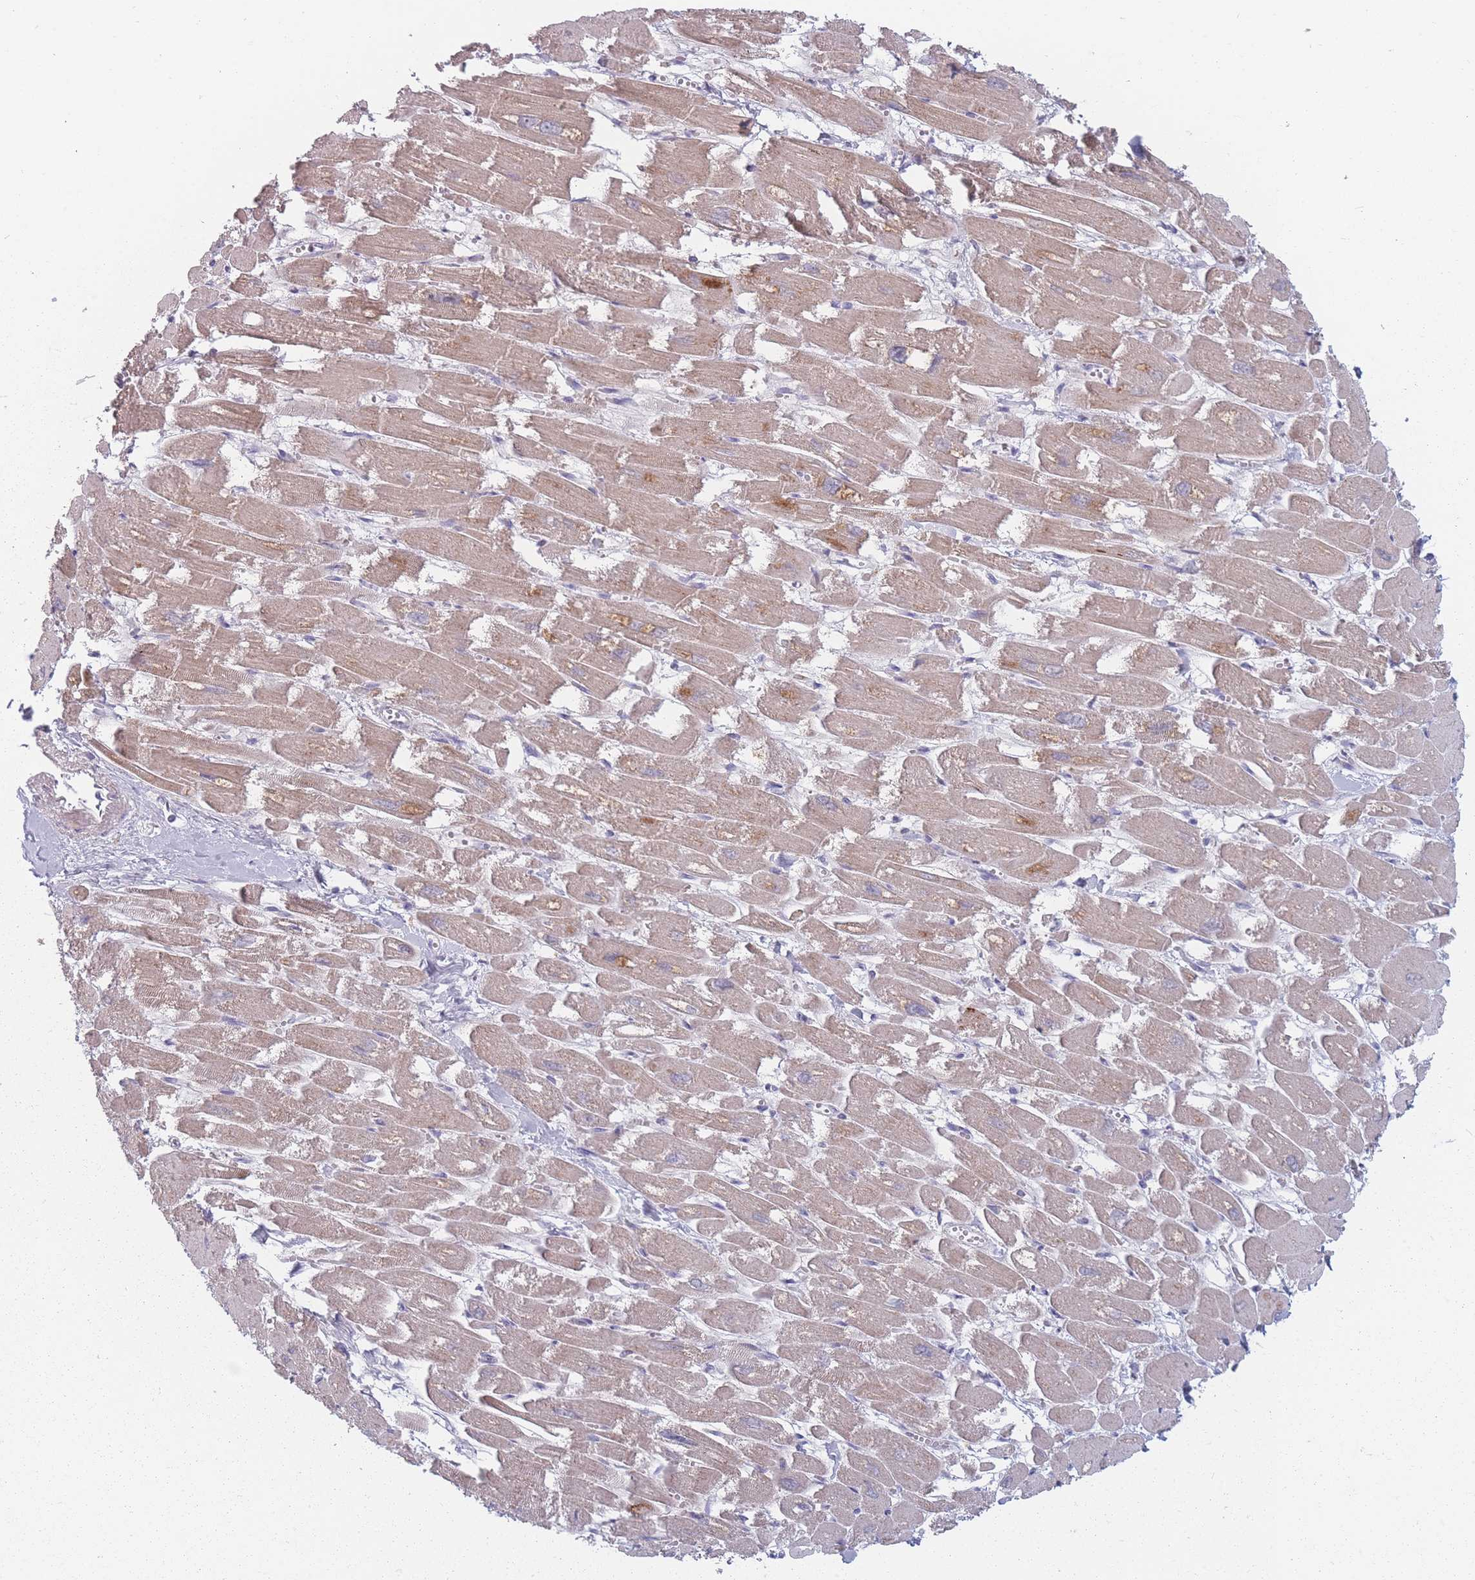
{"staining": {"intensity": "moderate", "quantity": "<25%", "location": "cytoplasmic/membranous"}, "tissue": "heart muscle", "cell_type": "Cardiomyocytes", "image_type": "normal", "snomed": [{"axis": "morphology", "description": "Normal tissue, NOS"}, {"axis": "topography", "description": "Heart"}], "caption": "Immunohistochemistry (IHC) (DAB) staining of benign human heart muscle shows moderate cytoplasmic/membranous protein positivity in approximately <25% of cardiomyocytes.", "gene": "PEX11B", "patient": {"sex": "male", "age": 54}}